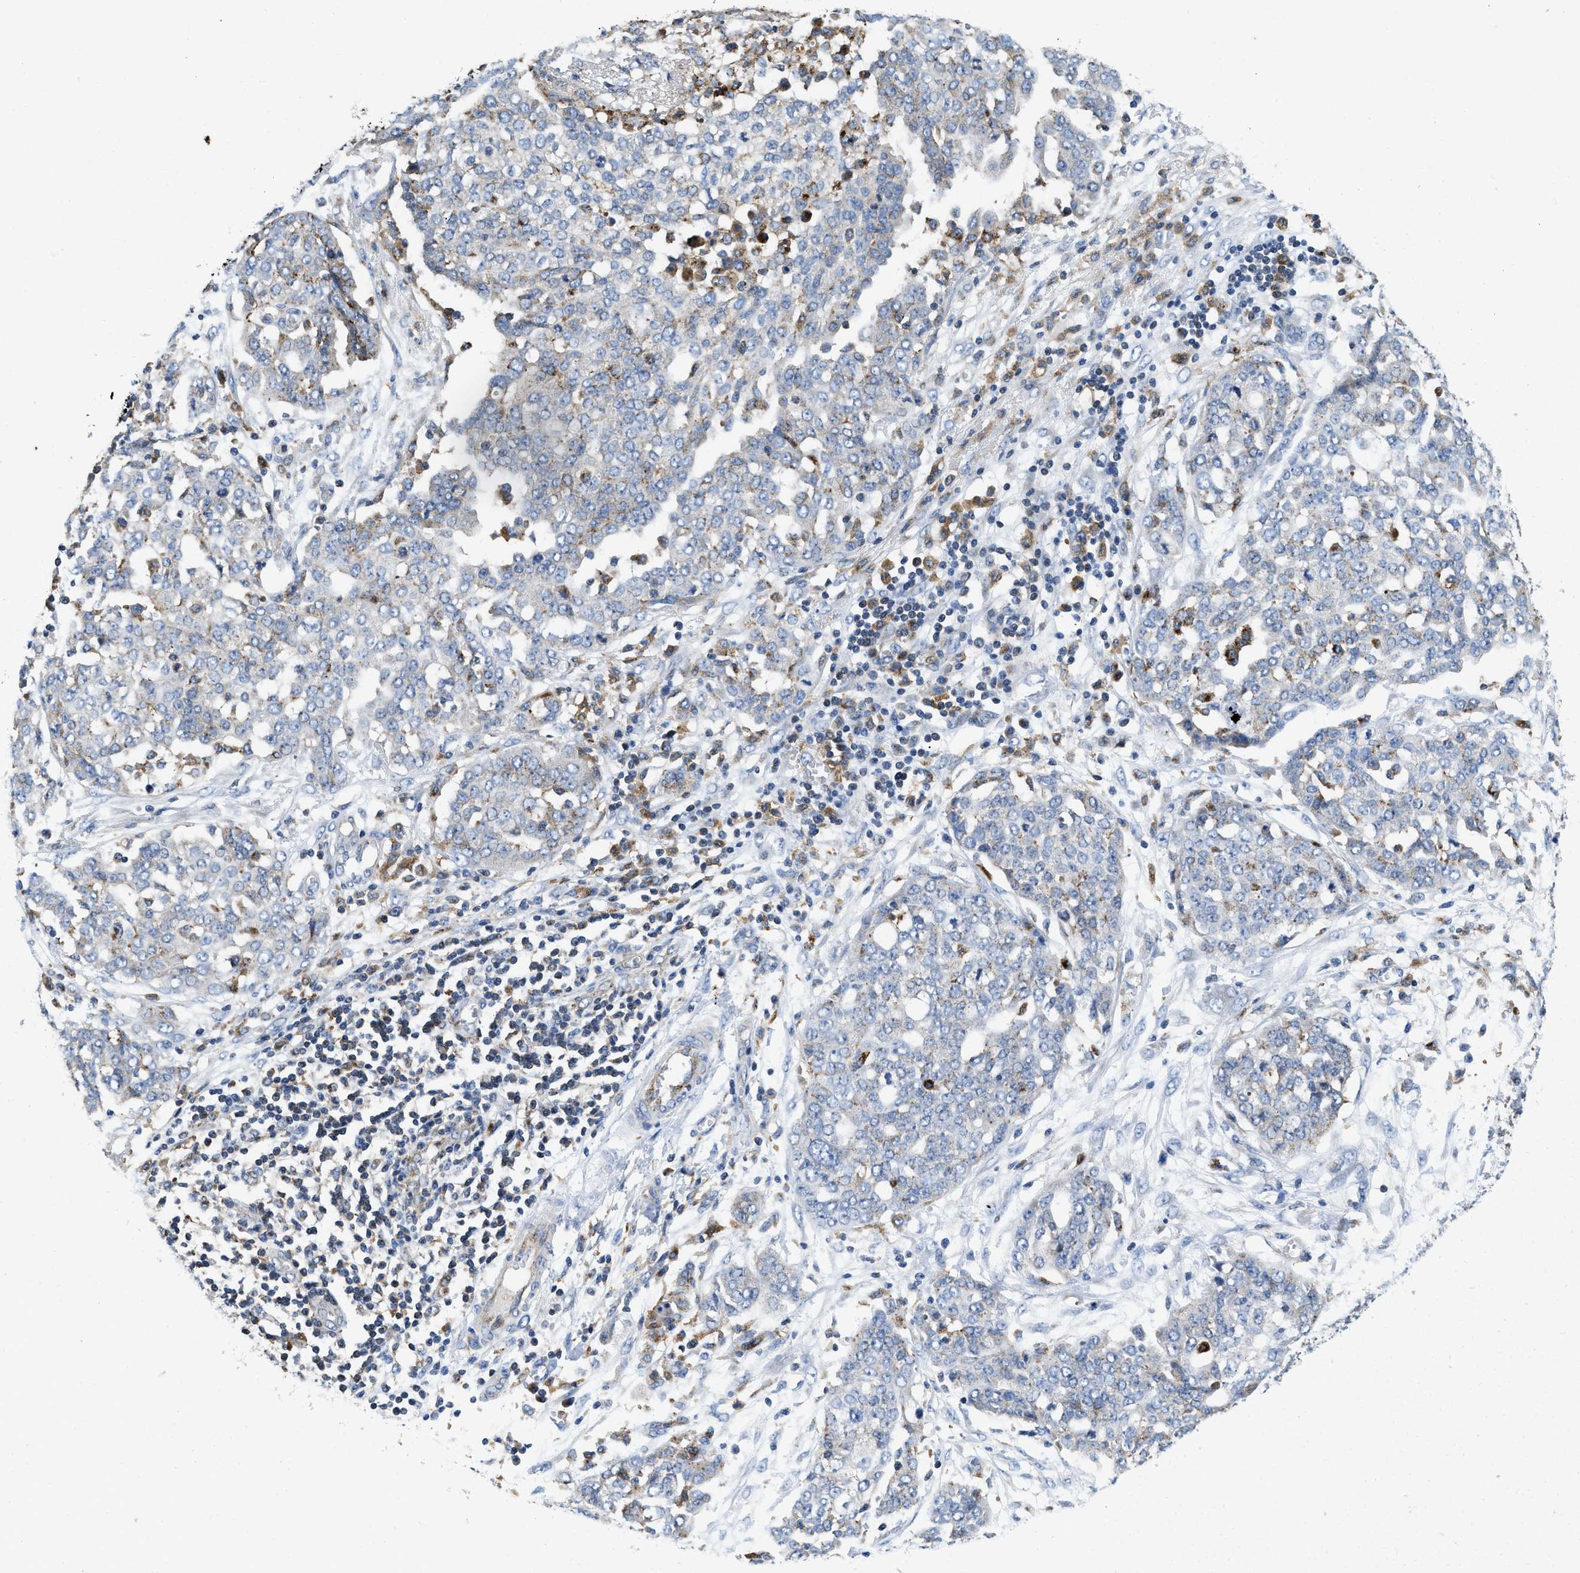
{"staining": {"intensity": "weak", "quantity": "<25%", "location": "cytoplasmic/membranous"}, "tissue": "ovarian cancer", "cell_type": "Tumor cells", "image_type": "cancer", "snomed": [{"axis": "morphology", "description": "Cystadenocarcinoma, serous, NOS"}, {"axis": "topography", "description": "Soft tissue"}, {"axis": "topography", "description": "Ovary"}], "caption": "Immunohistochemical staining of human ovarian cancer displays no significant expression in tumor cells.", "gene": "ENPP4", "patient": {"sex": "female", "age": 57}}